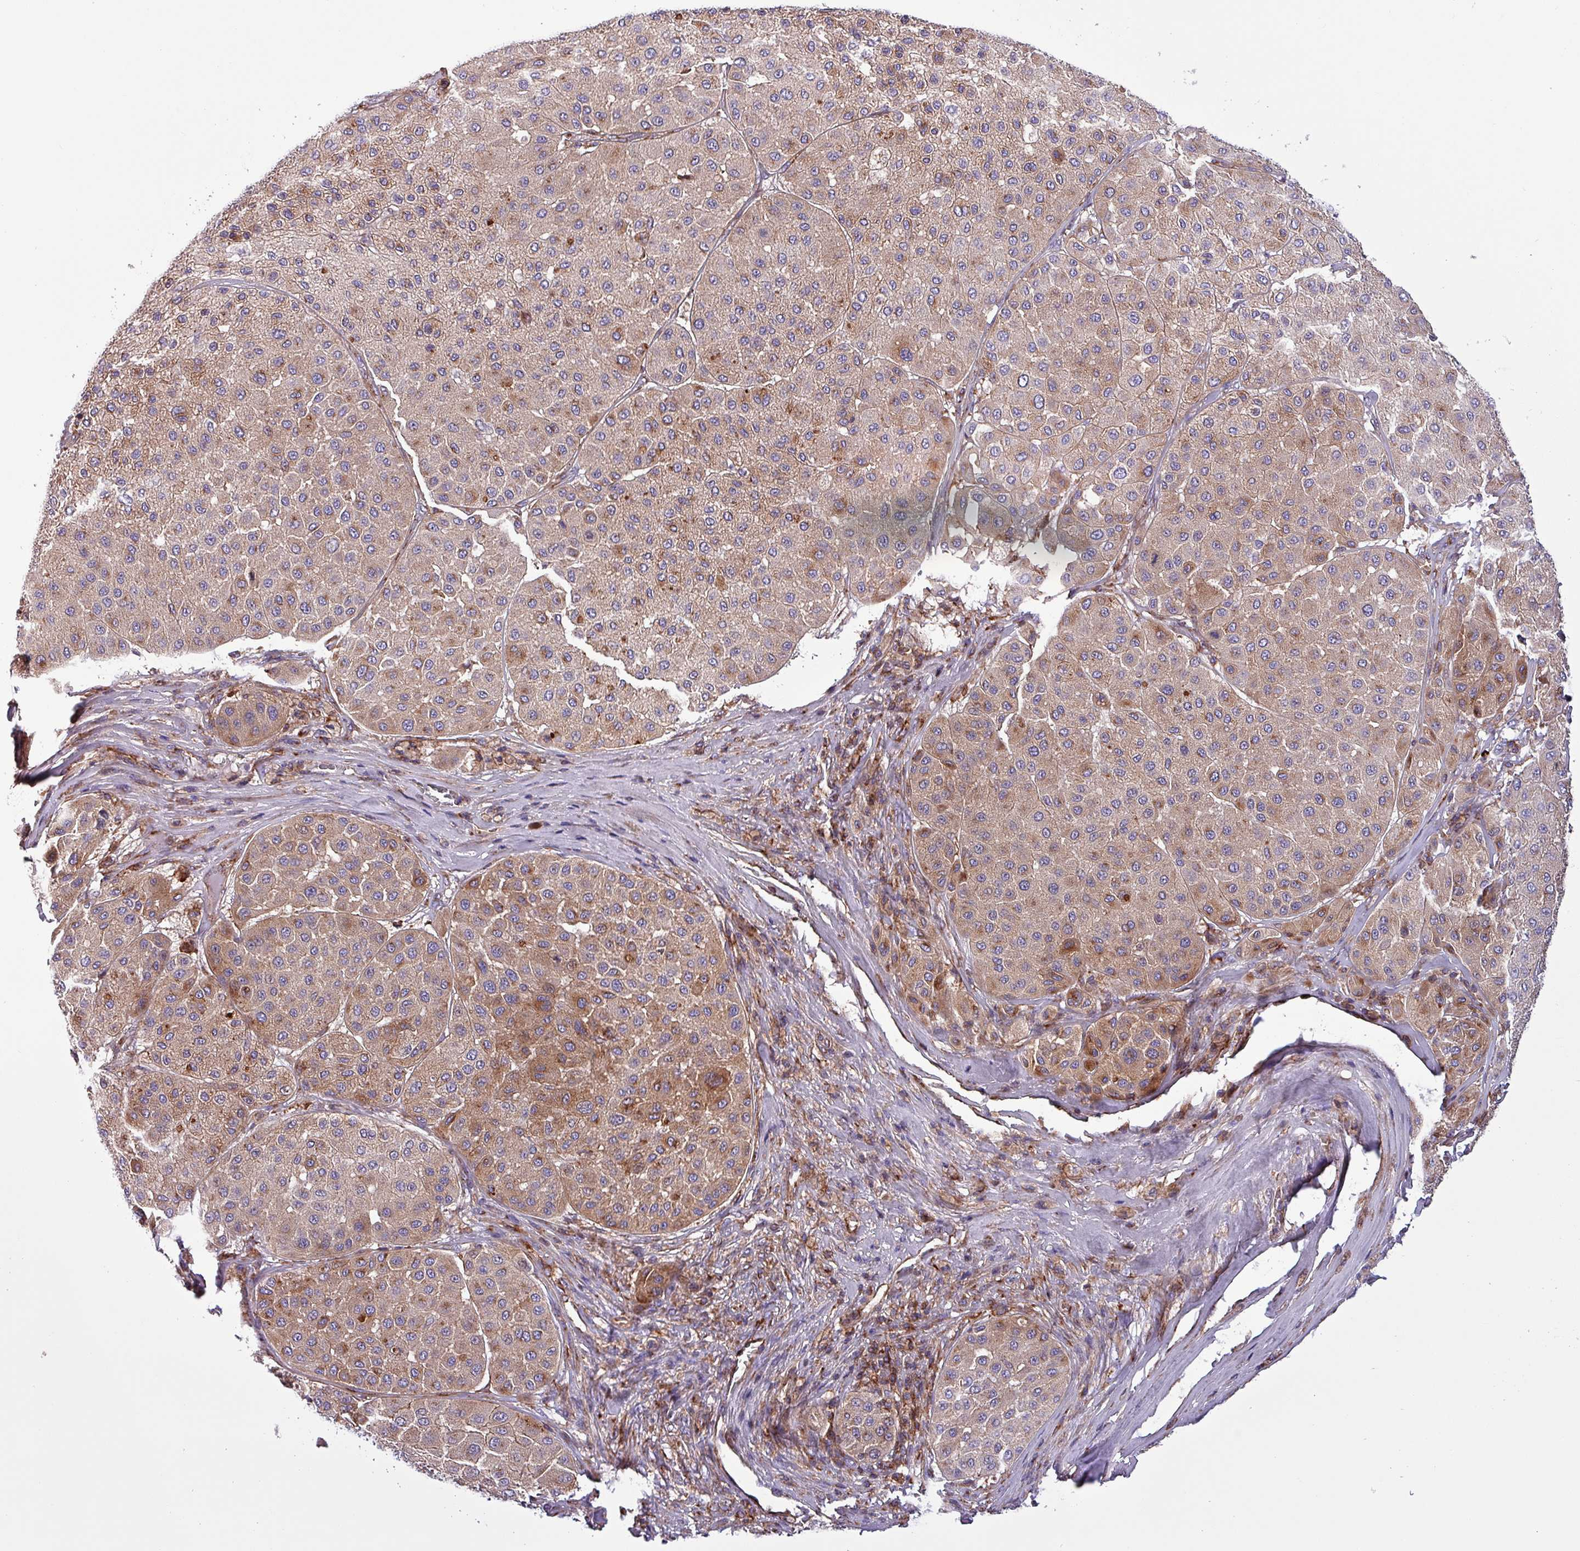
{"staining": {"intensity": "moderate", "quantity": ">75%", "location": "cytoplasmic/membranous"}, "tissue": "melanoma", "cell_type": "Tumor cells", "image_type": "cancer", "snomed": [{"axis": "morphology", "description": "Malignant melanoma, Metastatic site"}, {"axis": "topography", "description": "Smooth muscle"}], "caption": "Immunohistochemical staining of human malignant melanoma (metastatic site) demonstrates medium levels of moderate cytoplasmic/membranous expression in about >75% of tumor cells. (brown staining indicates protein expression, while blue staining denotes nuclei).", "gene": "VAMP4", "patient": {"sex": "male", "age": 41}}